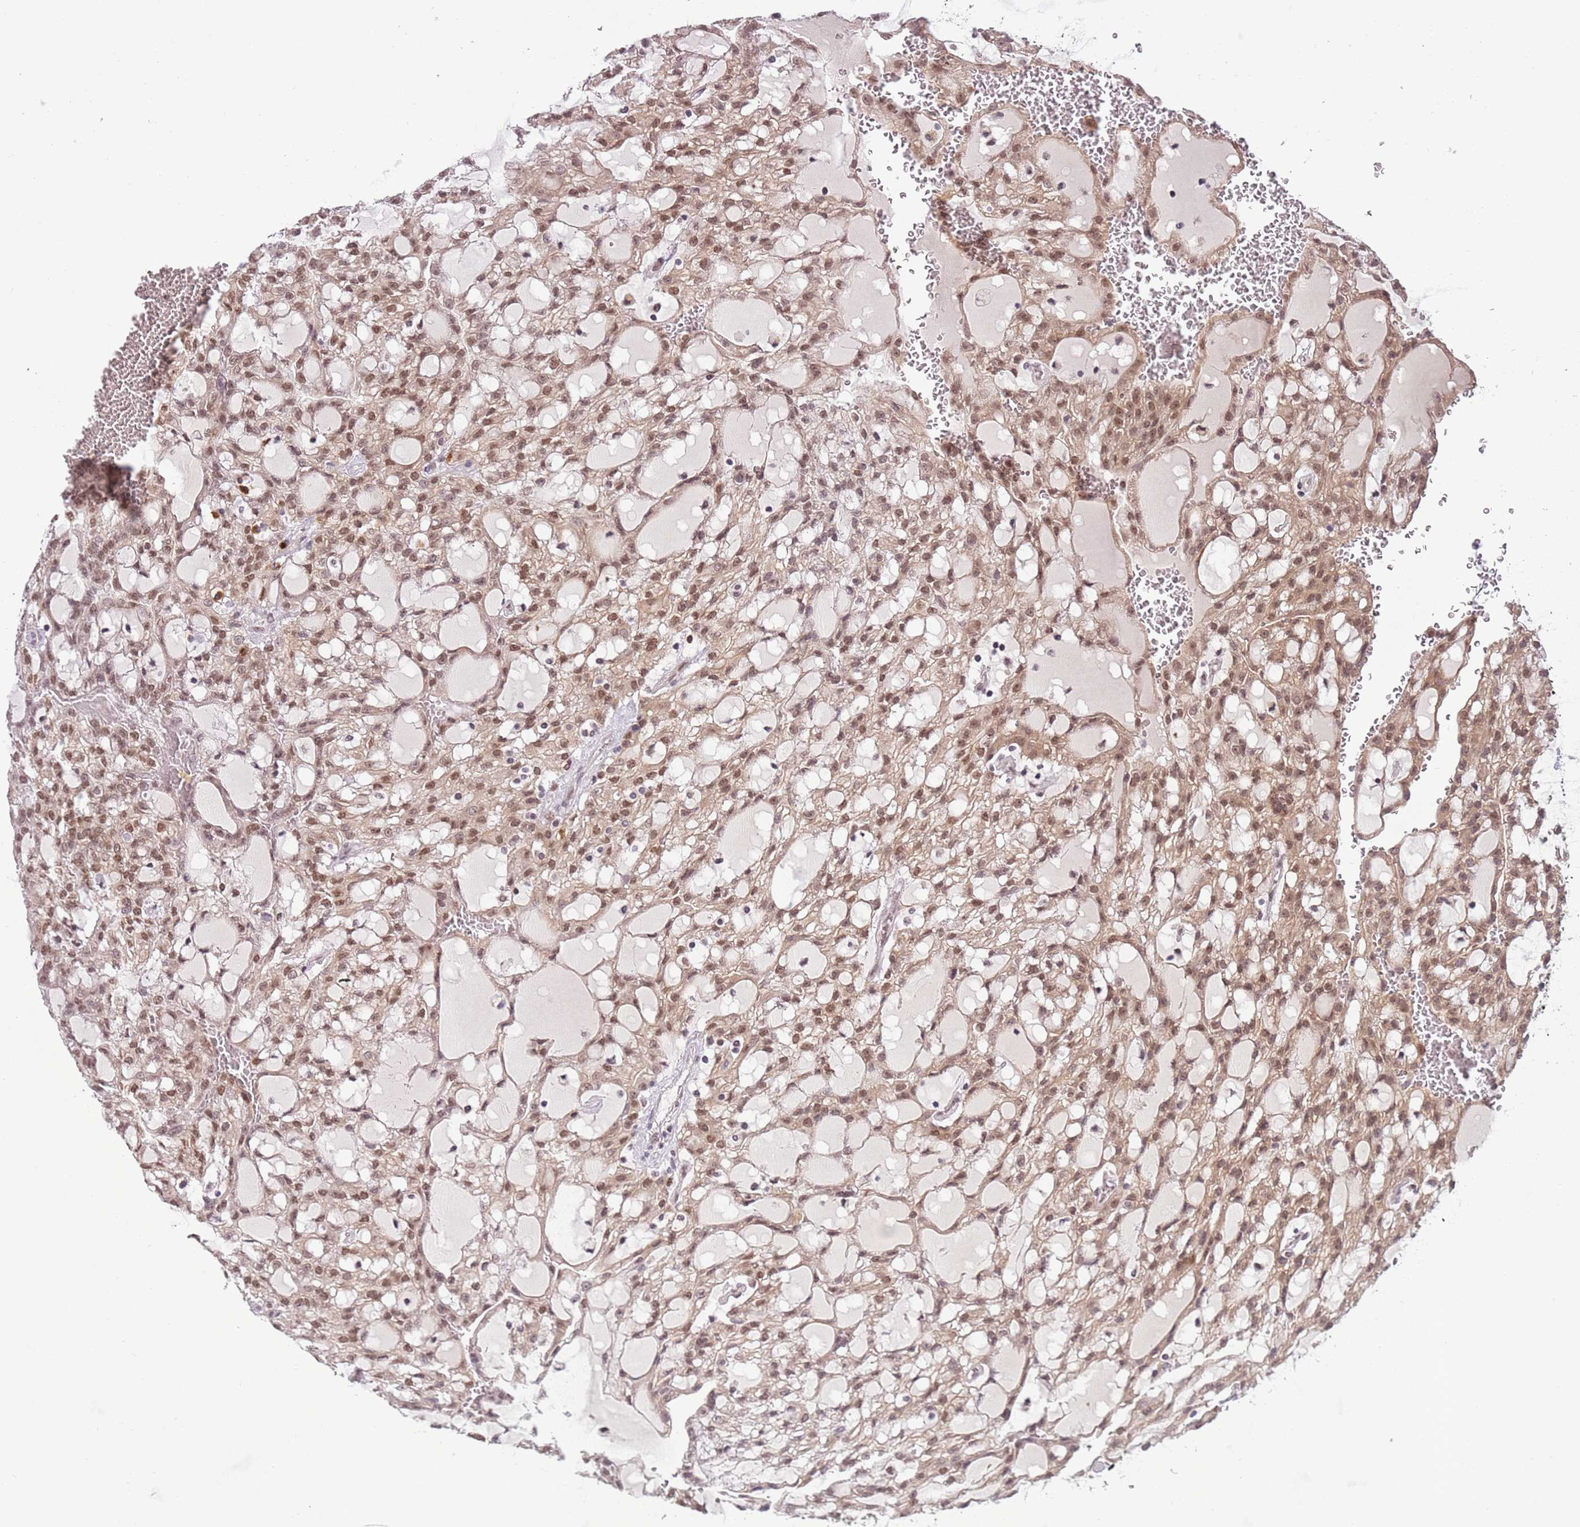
{"staining": {"intensity": "moderate", "quantity": ">75%", "location": "nuclear"}, "tissue": "renal cancer", "cell_type": "Tumor cells", "image_type": "cancer", "snomed": [{"axis": "morphology", "description": "Adenocarcinoma, NOS"}, {"axis": "topography", "description": "Kidney"}], "caption": "Human renal adenocarcinoma stained with a brown dye shows moderate nuclear positive expression in approximately >75% of tumor cells.", "gene": "FAM120AOS", "patient": {"sex": "male", "age": 63}}